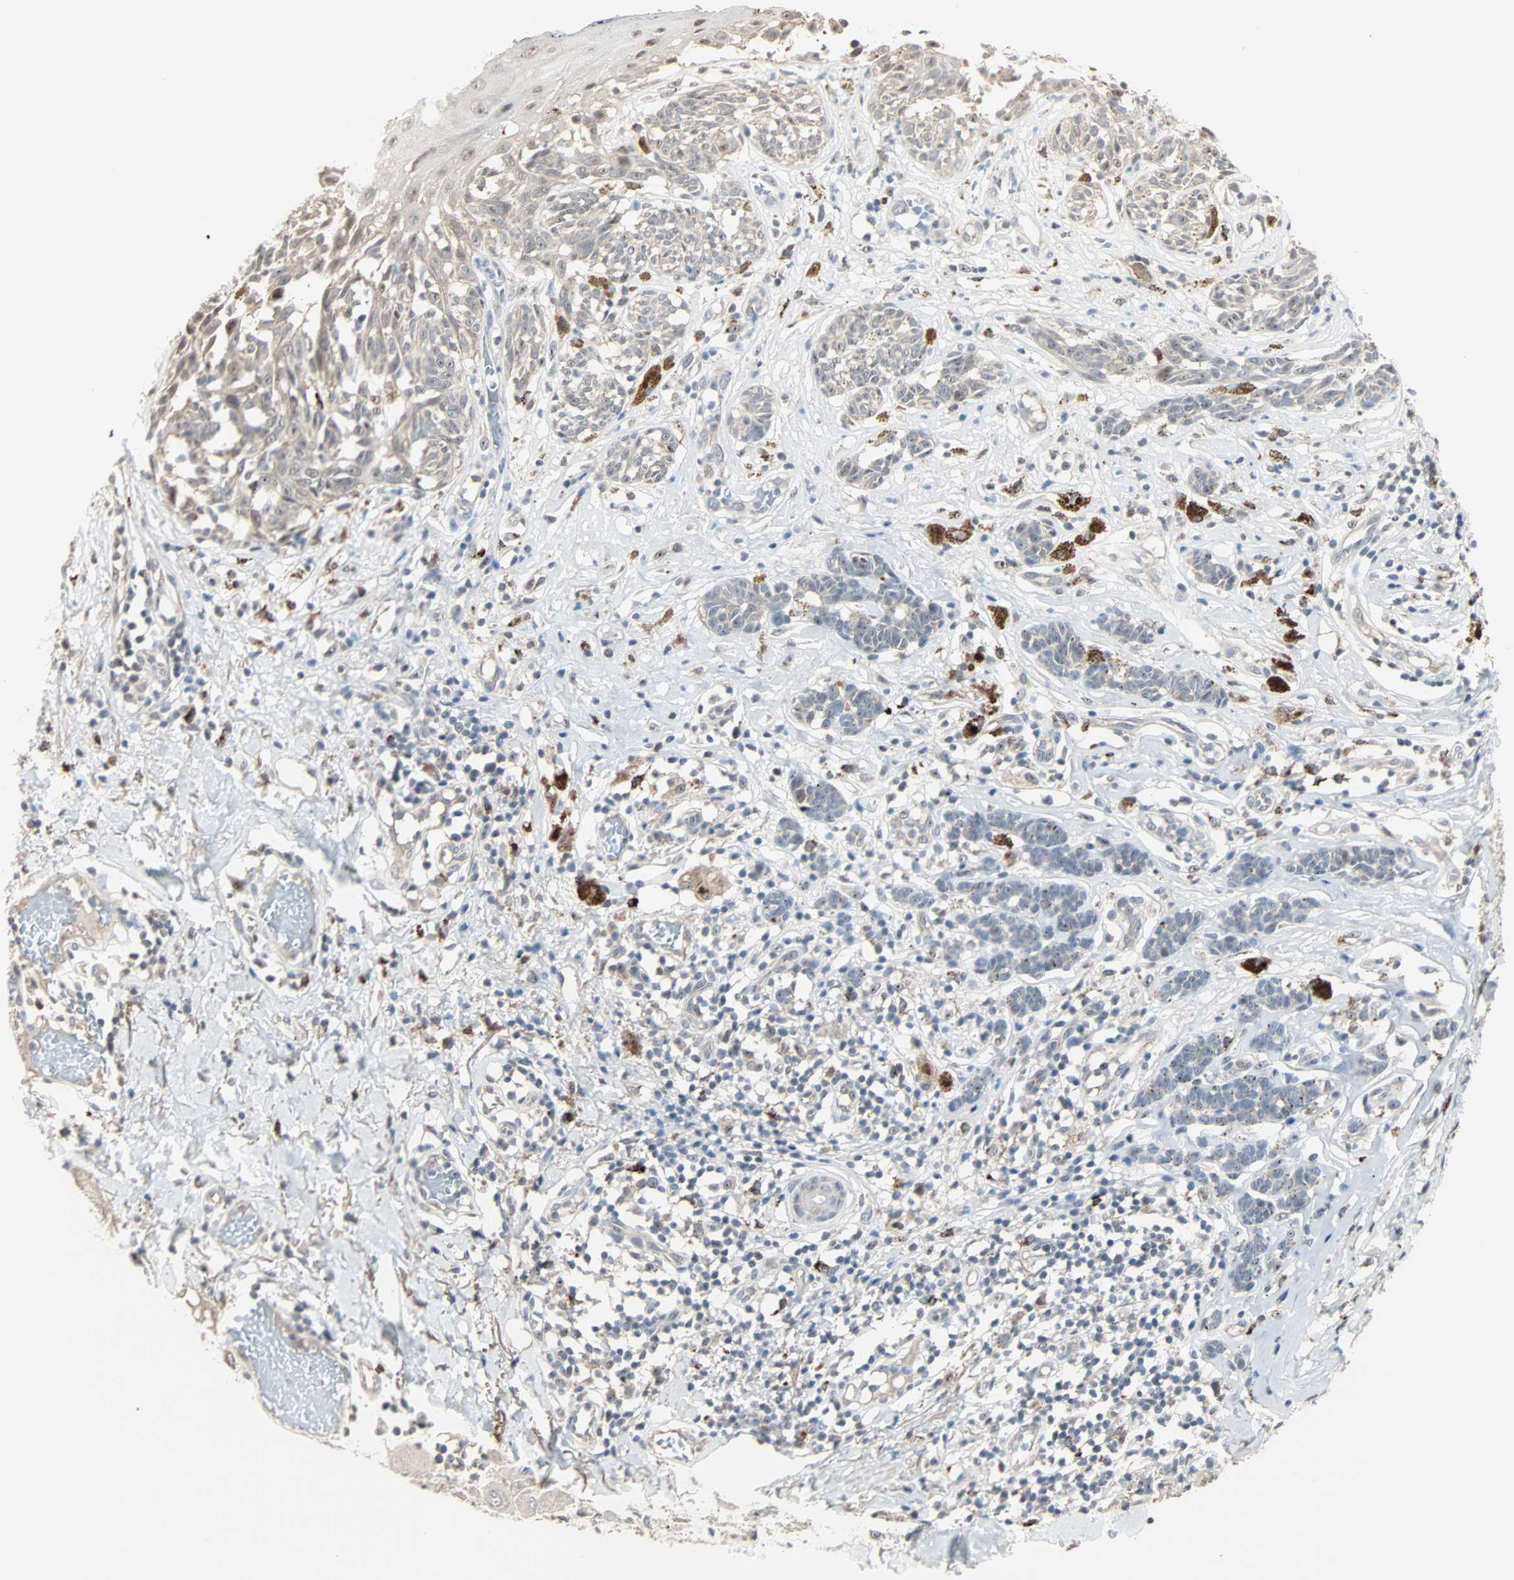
{"staining": {"intensity": "weak", "quantity": "25%-75%", "location": "cytoplasmic/membranous,nuclear"}, "tissue": "melanoma", "cell_type": "Tumor cells", "image_type": "cancer", "snomed": [{"axis": "morphology", "description": "Malignant melanoma, NOS"}, {"axis": "topography", "description": "Skin"}], "caption": "Weak cytoplasmic/membranous and nuclear expression is identified in about 25%-75% of tumor cells in melanoma.", "gene": "KDM4A", "patient": {"sex": "male", "age": 64}}